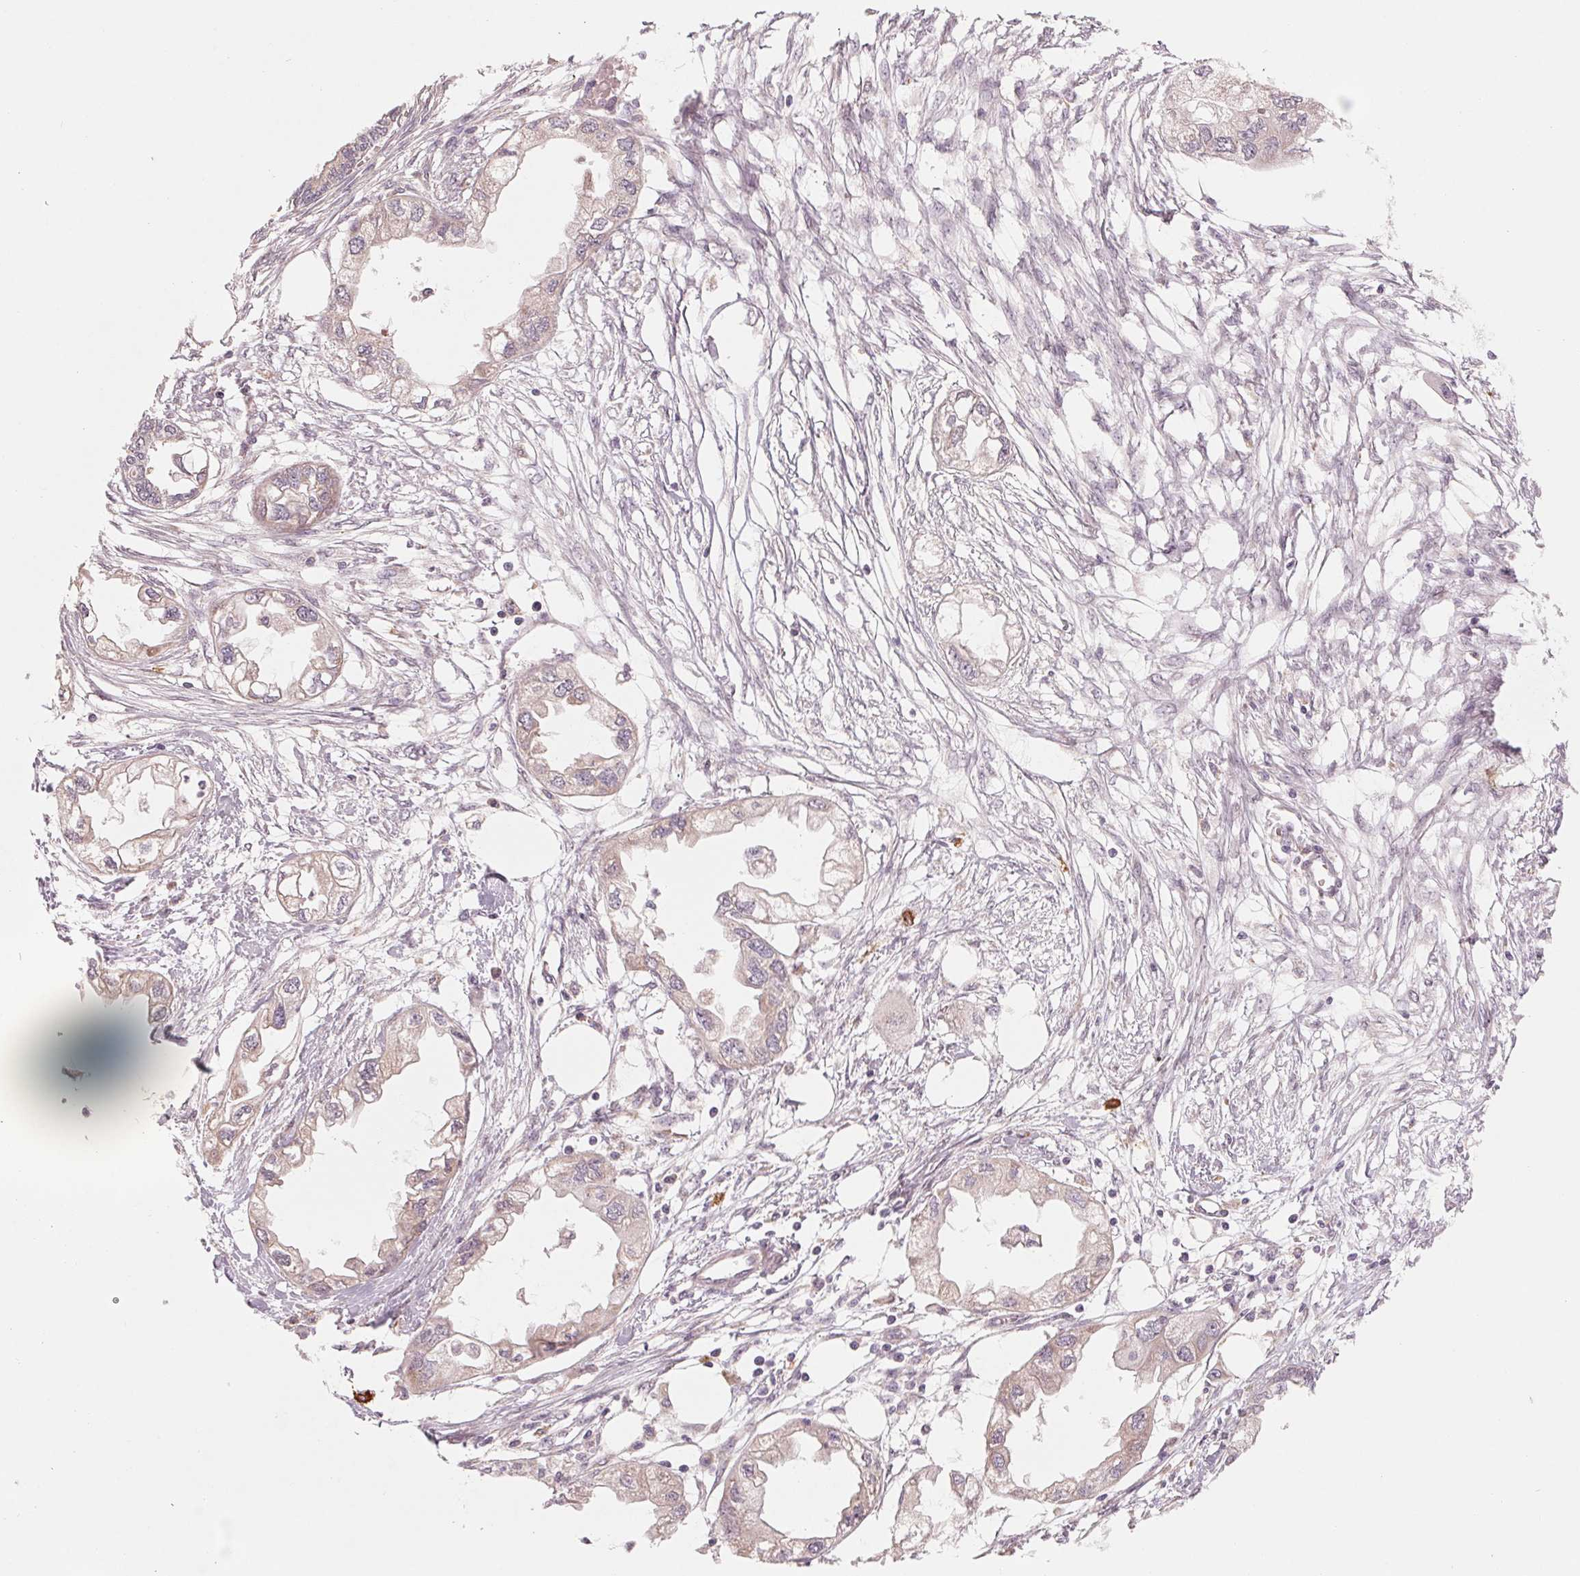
{"staining": {"intensity": "negative", "quantity": "none", "location": "none"}, "tissue": "endometrial cancer", "cell_type": "Tumor cells", "image_type": "cancer", "snomed": [{"axis": "morphology", "description": "Adenocarcinoma, NOS"}, {"axis": "morphology", "description": "Adenocarcinoma, metastatic, NOS"}, {"axis": "topography", "description": "Adipose tissue"}, {"axis": "topography", "description": "Endometrium"}], "caption": "Immunohistochemistry of human adenocarcinoma (endometrial) displays no expression in tumor cells.", "gene": "GIGYF2", "patient": {"sex": "female", "age": 67}}